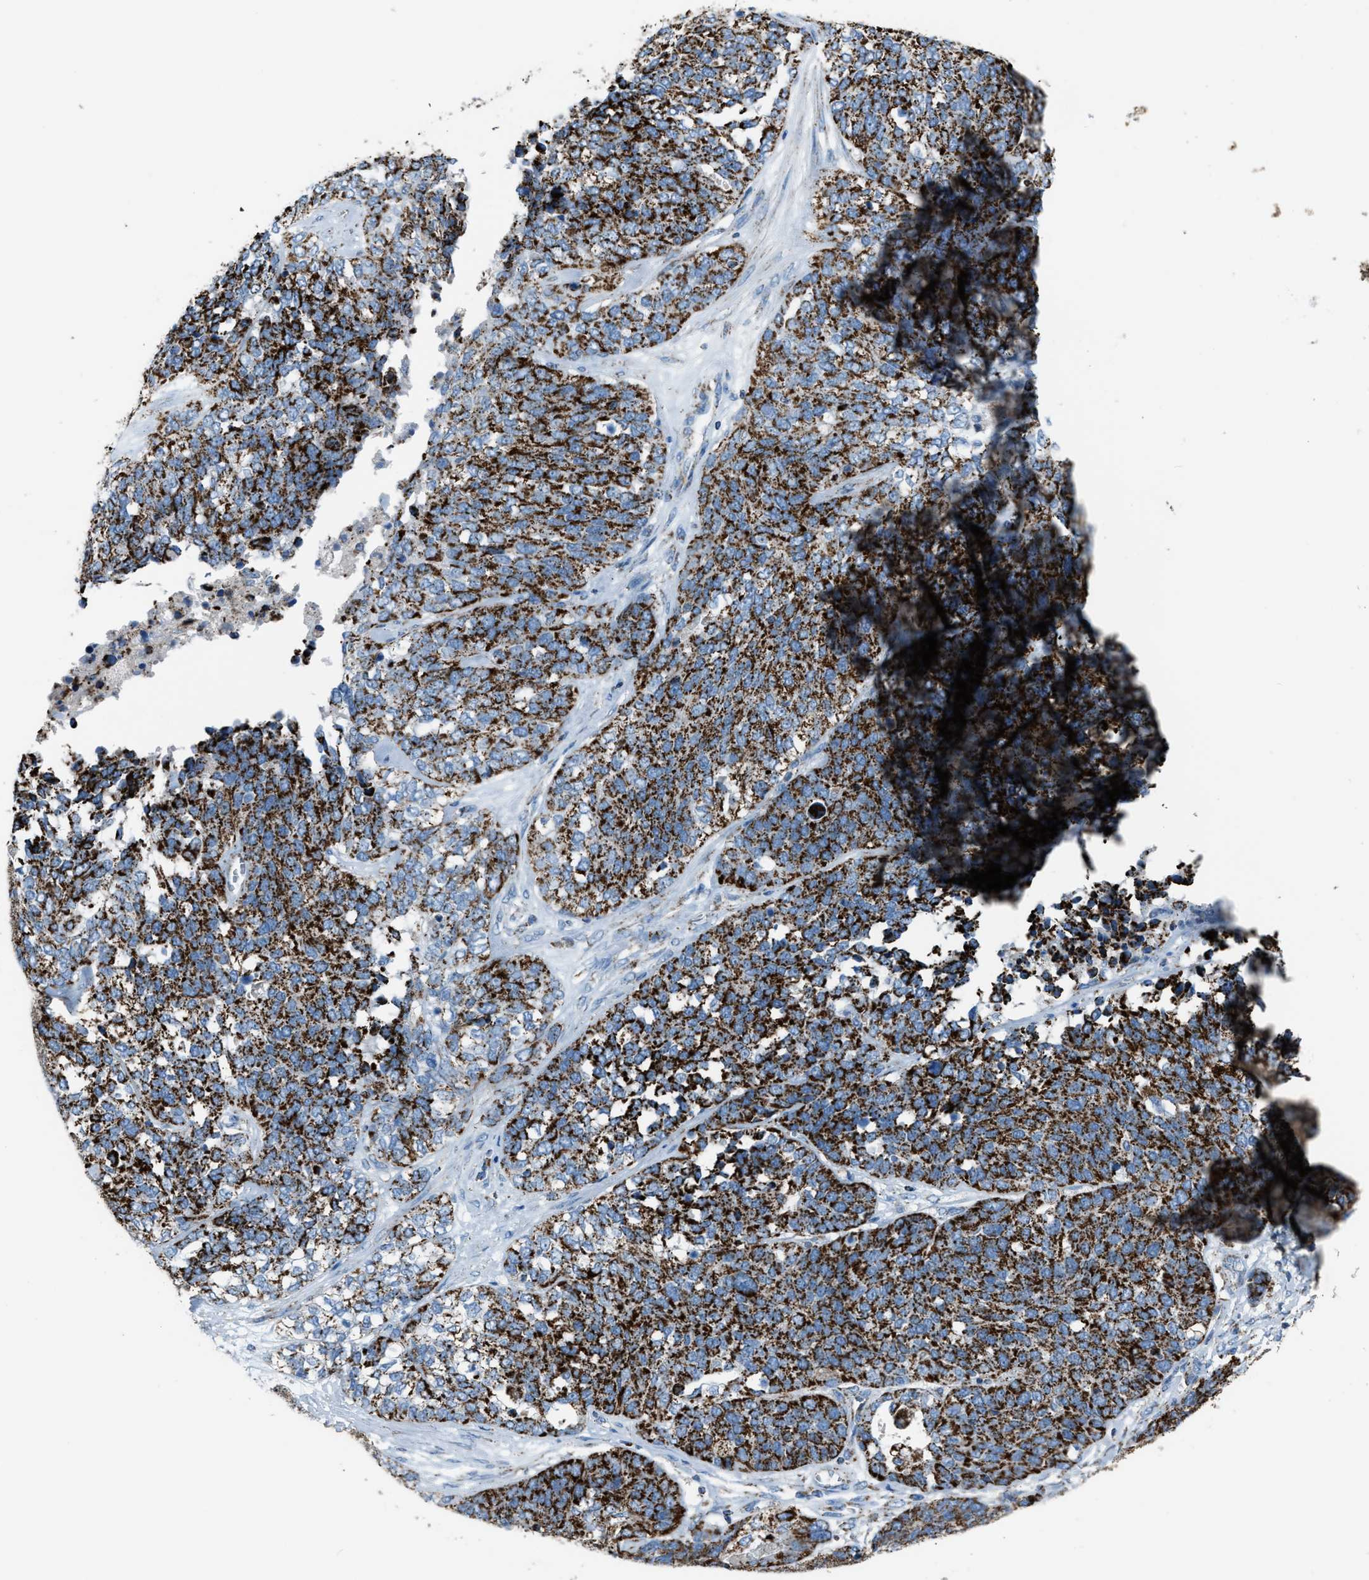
{"staining": {"intensity": "strong", "quantity": ">75%", "location": "cytoplasmic/membranous"}, "tissue": "ovarian cancer", "cell_type": "Tumor cells", "image_type": "cancer", "snomed": [{"axis": "morphology", "description": "Cystadenocarcinoma, serous, NOS"}, {"axis": "topography", "description": "Ovary"}], "caption": "Ovarian cancer was stained to show a protein in brown. There is high levels of strong cytoplasmic/membranous positivity in about >75% of tumor cells. Using DAB (3,3'-diaminobenzidine) (brown) and hematoxylin (blue) stains, captured at high magnification using brightfield microscopy.", "gene": "MDH2", "patient": {"sex": "female", "age": 44}}